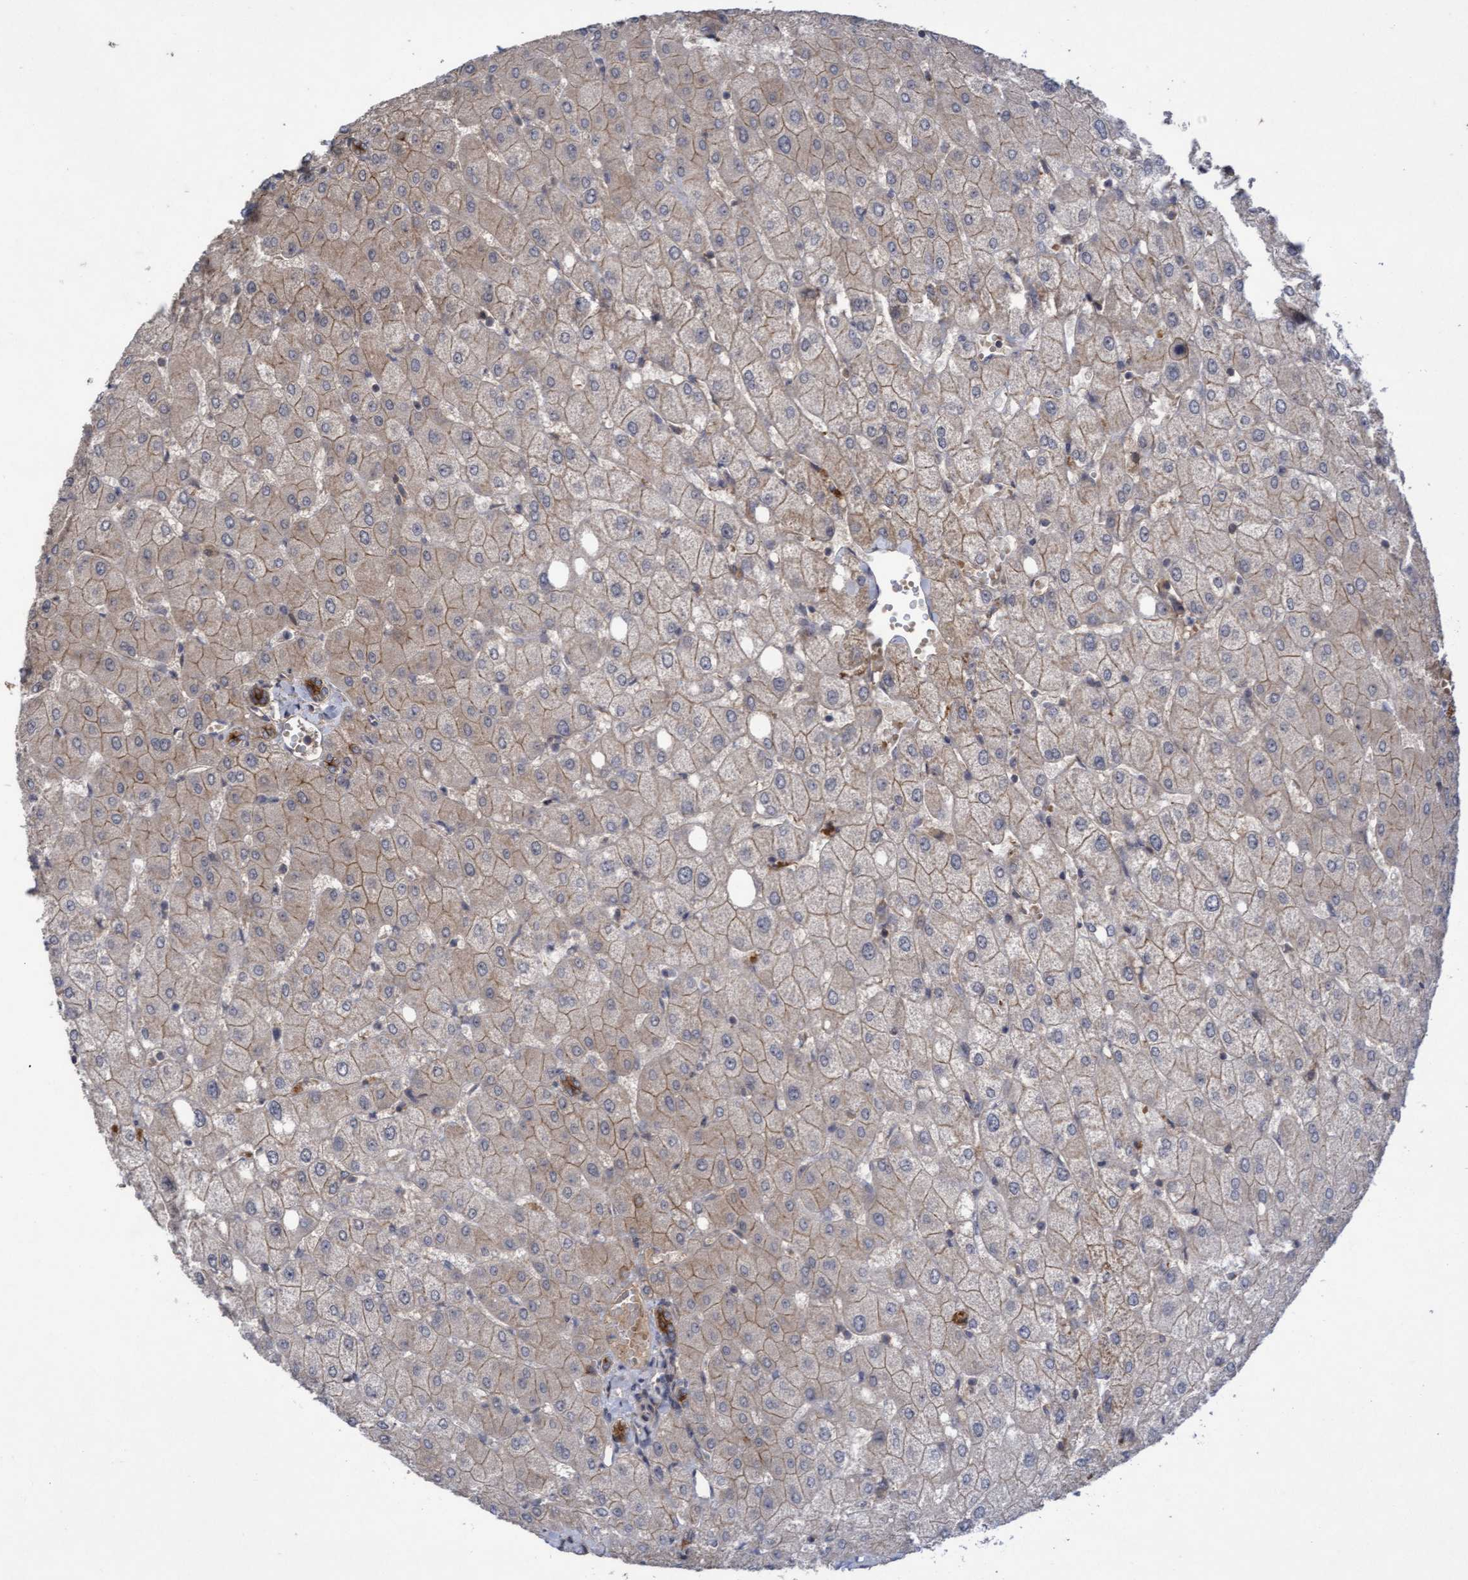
{"staining": {"intensity": "moderate", "quantity": ">75%", "location": "cytoplasmic/membranous"}, "tissue": "liver", "cell_type": "Cholangiocytes", "image_type": "normal", "snomed": [{"axis": "morphology", "description": "Normal tissue, NOS"}, {"axis": "topography", "description": "Liver"}], "caption": "A brown stain highlights moderate cytoplasmic/membranous expression of a protein in cholangiocytes of normal human liver.", "gene": "COBL", "patient": {"sex": "female", "age": 54}}